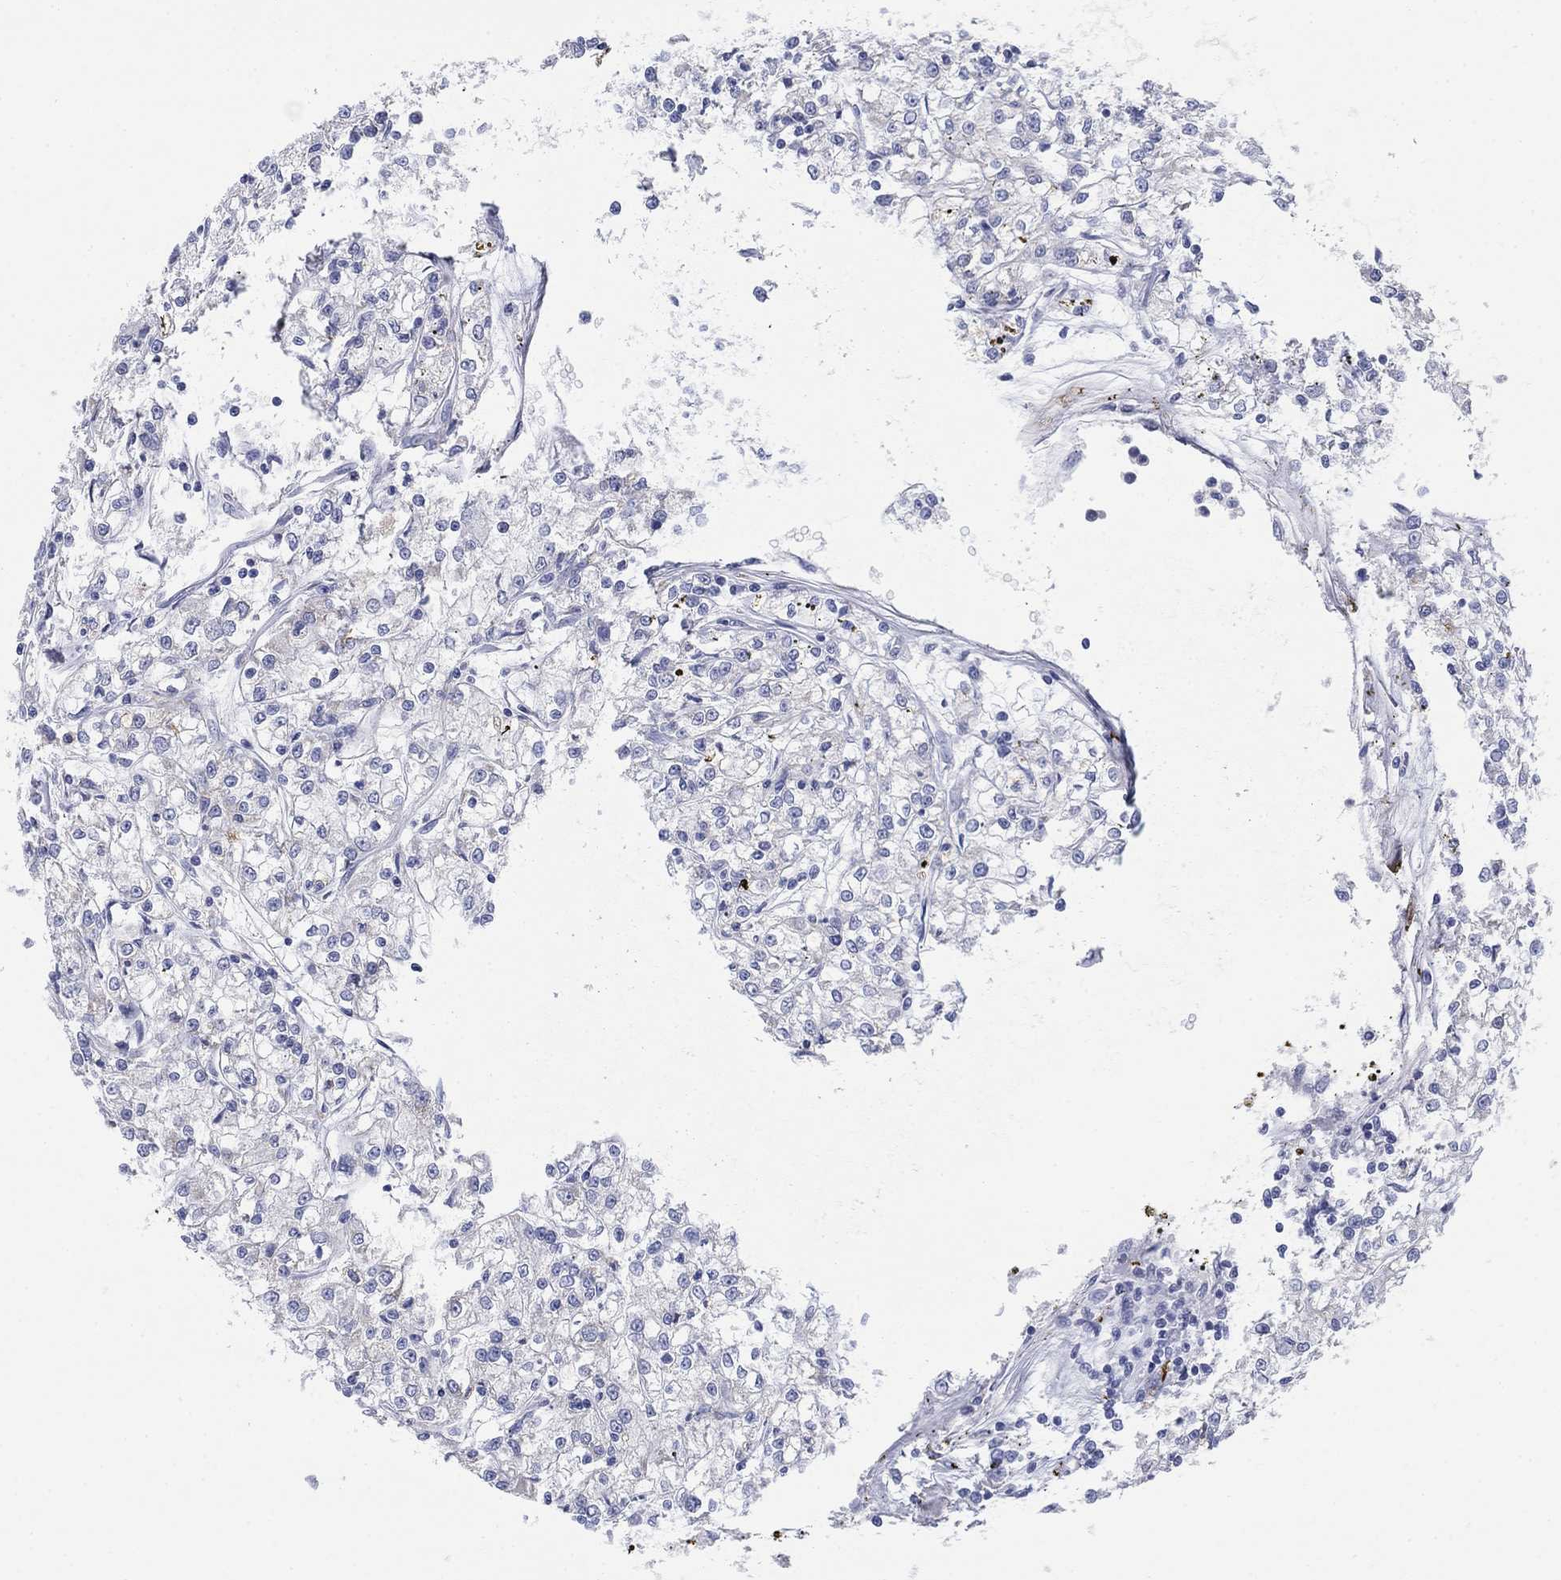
{"staining": {"intensity": "negative", "quantity": "none", "location": "none"}, "tissue": "renal cancer", "cell_type": "Tumor cells", "image_type": "cancer", "snomed": [{"axis": "morphology", "description": "Adenocarcinoma, NOS"}, {"axis": "topography", "description": "Kidney"}], "caption": "IHC photomicrograph of human renal cancer (adenocarcinoma) stained for a protein (brown), which shows no staining in tumor cells. (Immunohistochemistry, brightfield microscopy, high magnification).", "gene": "SCCPDH", "patient": {"sex": "female", "age": 59}}